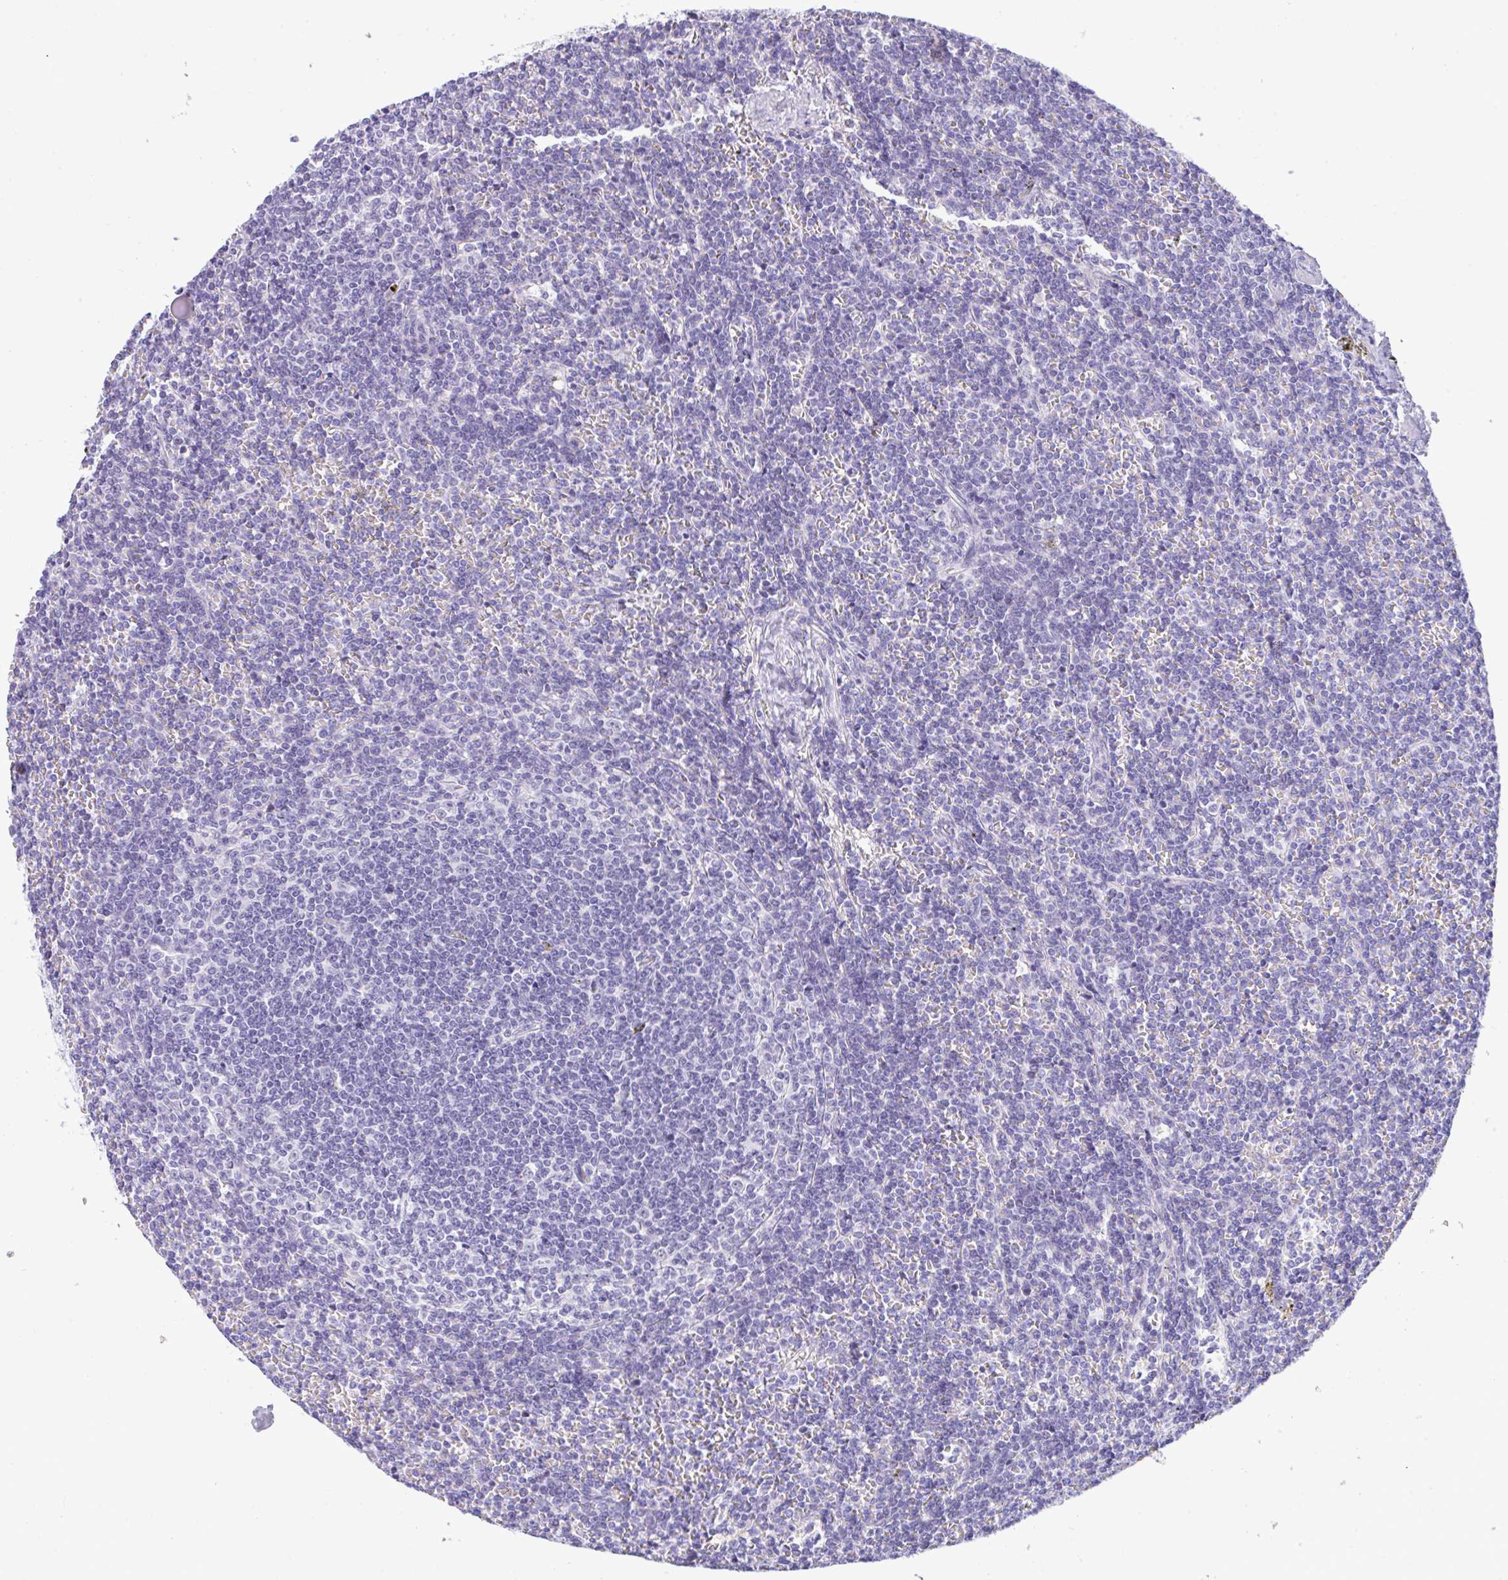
{"staining": {"intensity": "negative", "quantity": "none", "location": "none"}, "tissue": "lymphoma", "cell_type": "Tumor cells", "image_type": "cancer", "snomed": [{"axis": "morphology", "description": "Malignant lymphoma, non-Hodgkin's type, Low grade"}, {"axis": "topography", "description": "Spleen"}], "caption": "IHC photomicrograph of lymphoma stained for a protein (brown), which demonstrates no positivity in tumor cells.", "gene": "YBX2", "patient": {"sex": "male", "age": 78}}